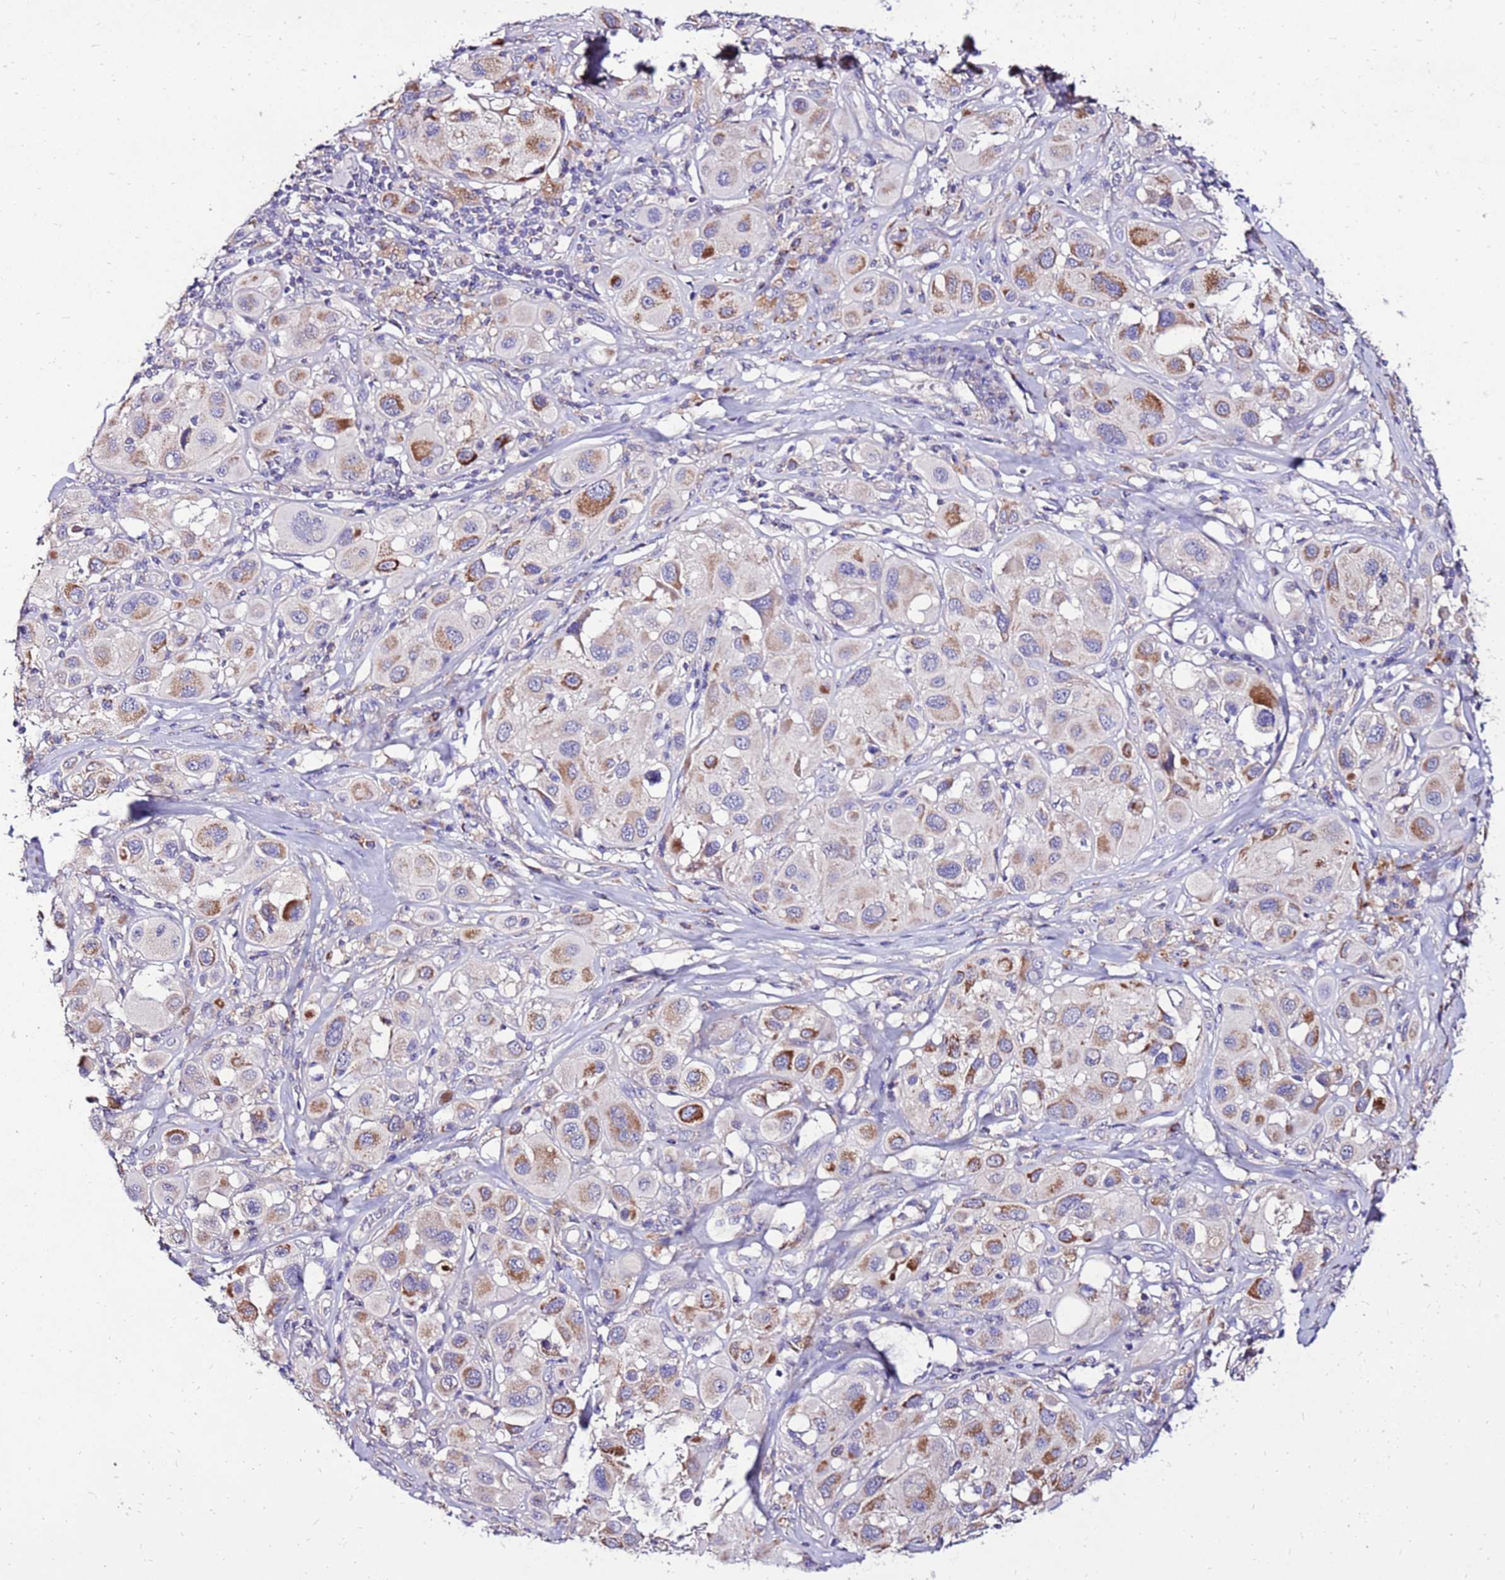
{"staining": {"intensity": "moderate", "quantity": ">75%", "location": "cytoplasmic/membranous"}, "tissue": "melanoma", "cell_type": "Tumor cells", "image_type": "cancer", "snomed": [{"axis": "morphology", "description": "Malignant melanoma, Metastatic site"}, {"axis": "topography", "description": "Skin"}], "caption": "Protein staining of melanoma tissue shows moderate cytoplasmic/membranous positivity in about >75% of tumor cells.", "gene": "TMEM106C", "patient": {"sex": "male", "age": 41}}